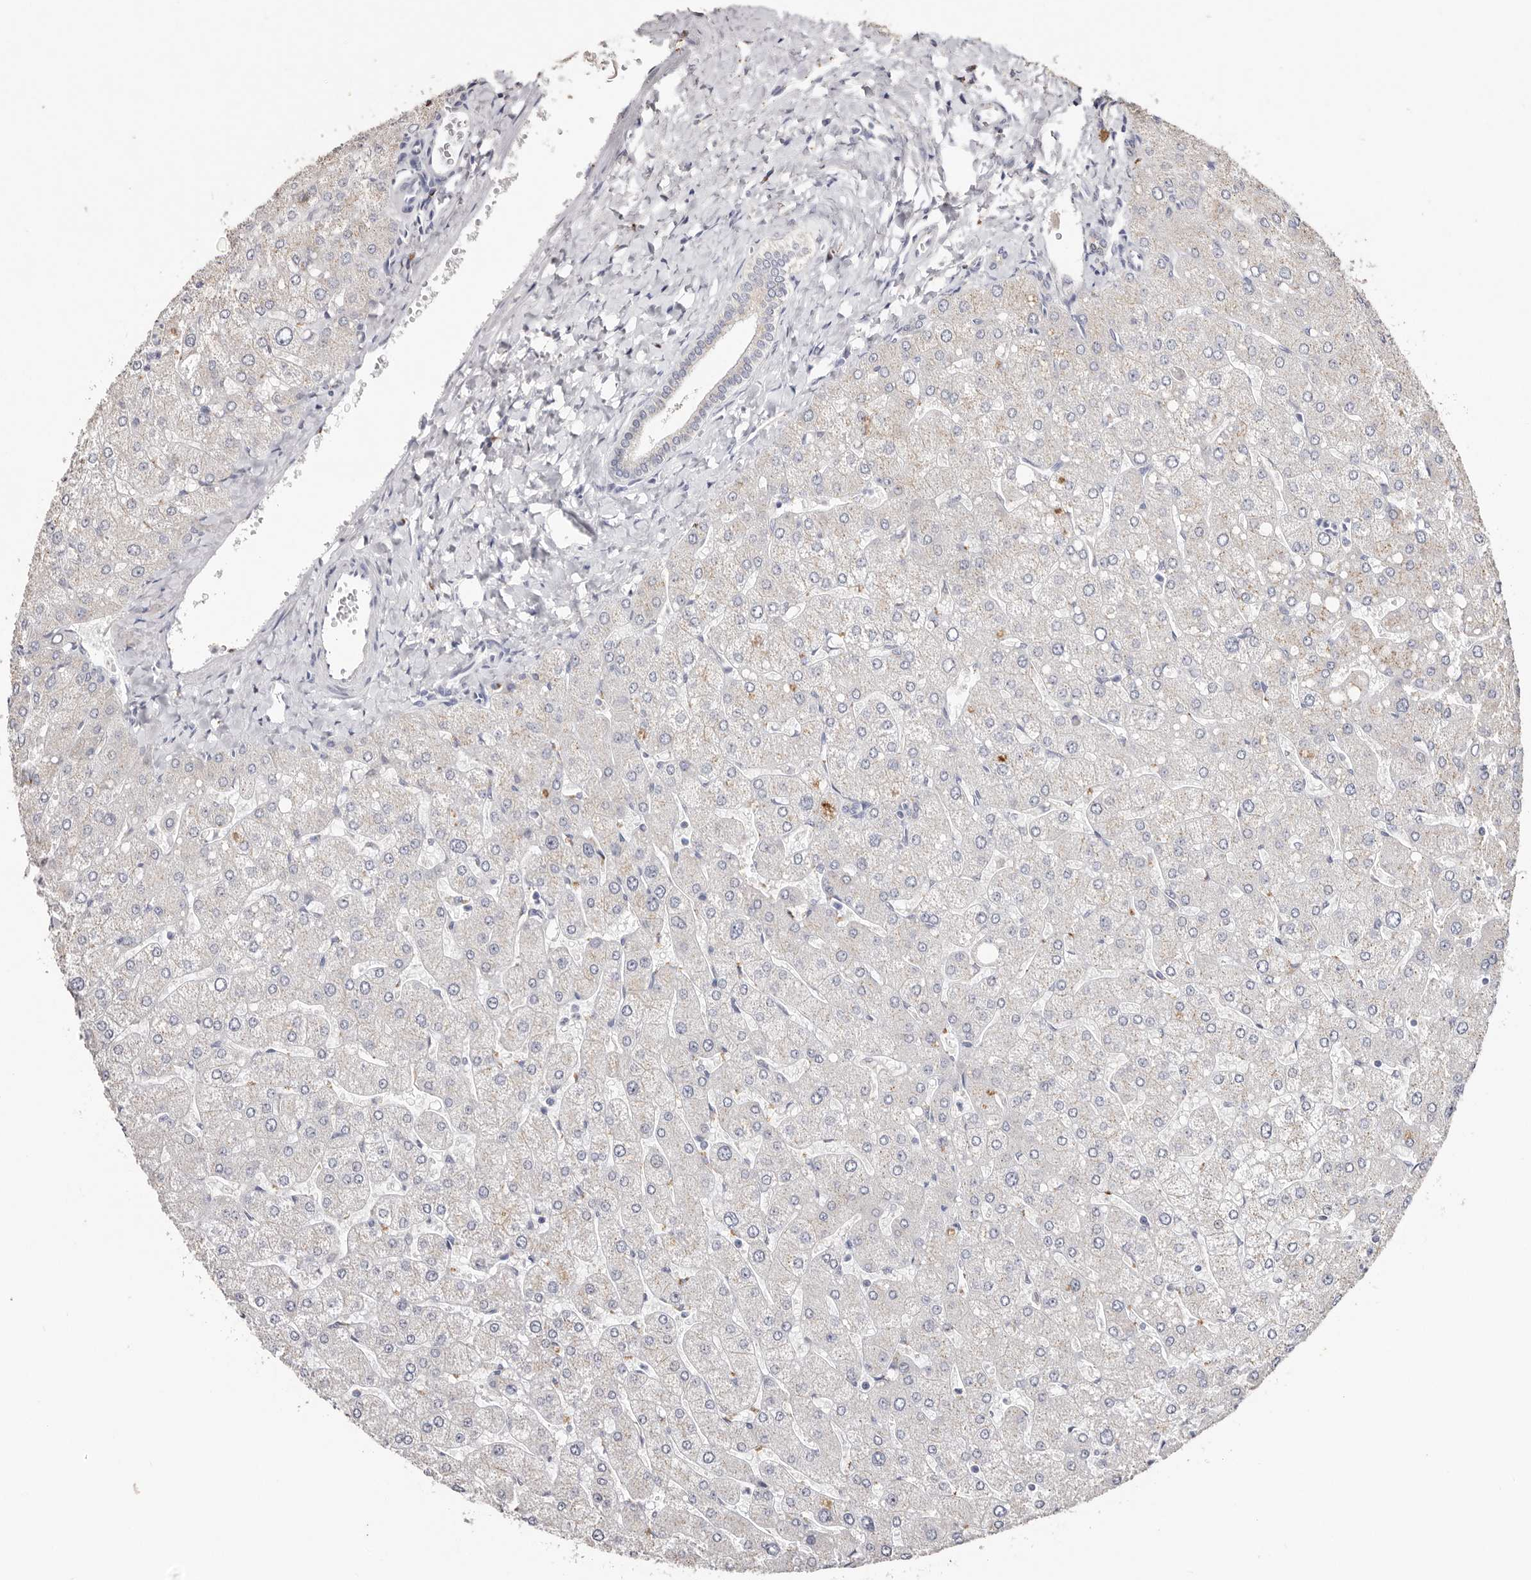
{"staining": {"intensity": "negative", "quantity": "none", "location": "none"}, "tissue": "liver", "cell_type": "Cholangiocytes", "image_type": "normal", "snomed": [{"axis": "morphology", "description": "Normal tissue, NOS"}, {"axis": "topography", "description": "Liver"}], "caption": "This is a histopathology image of immunohistochemistry staining of unremarkable liver, which shows no positivity in cholangiocytes.", "gene": "LGALS7B", "patient": {"sex": "male", "age": 55}}